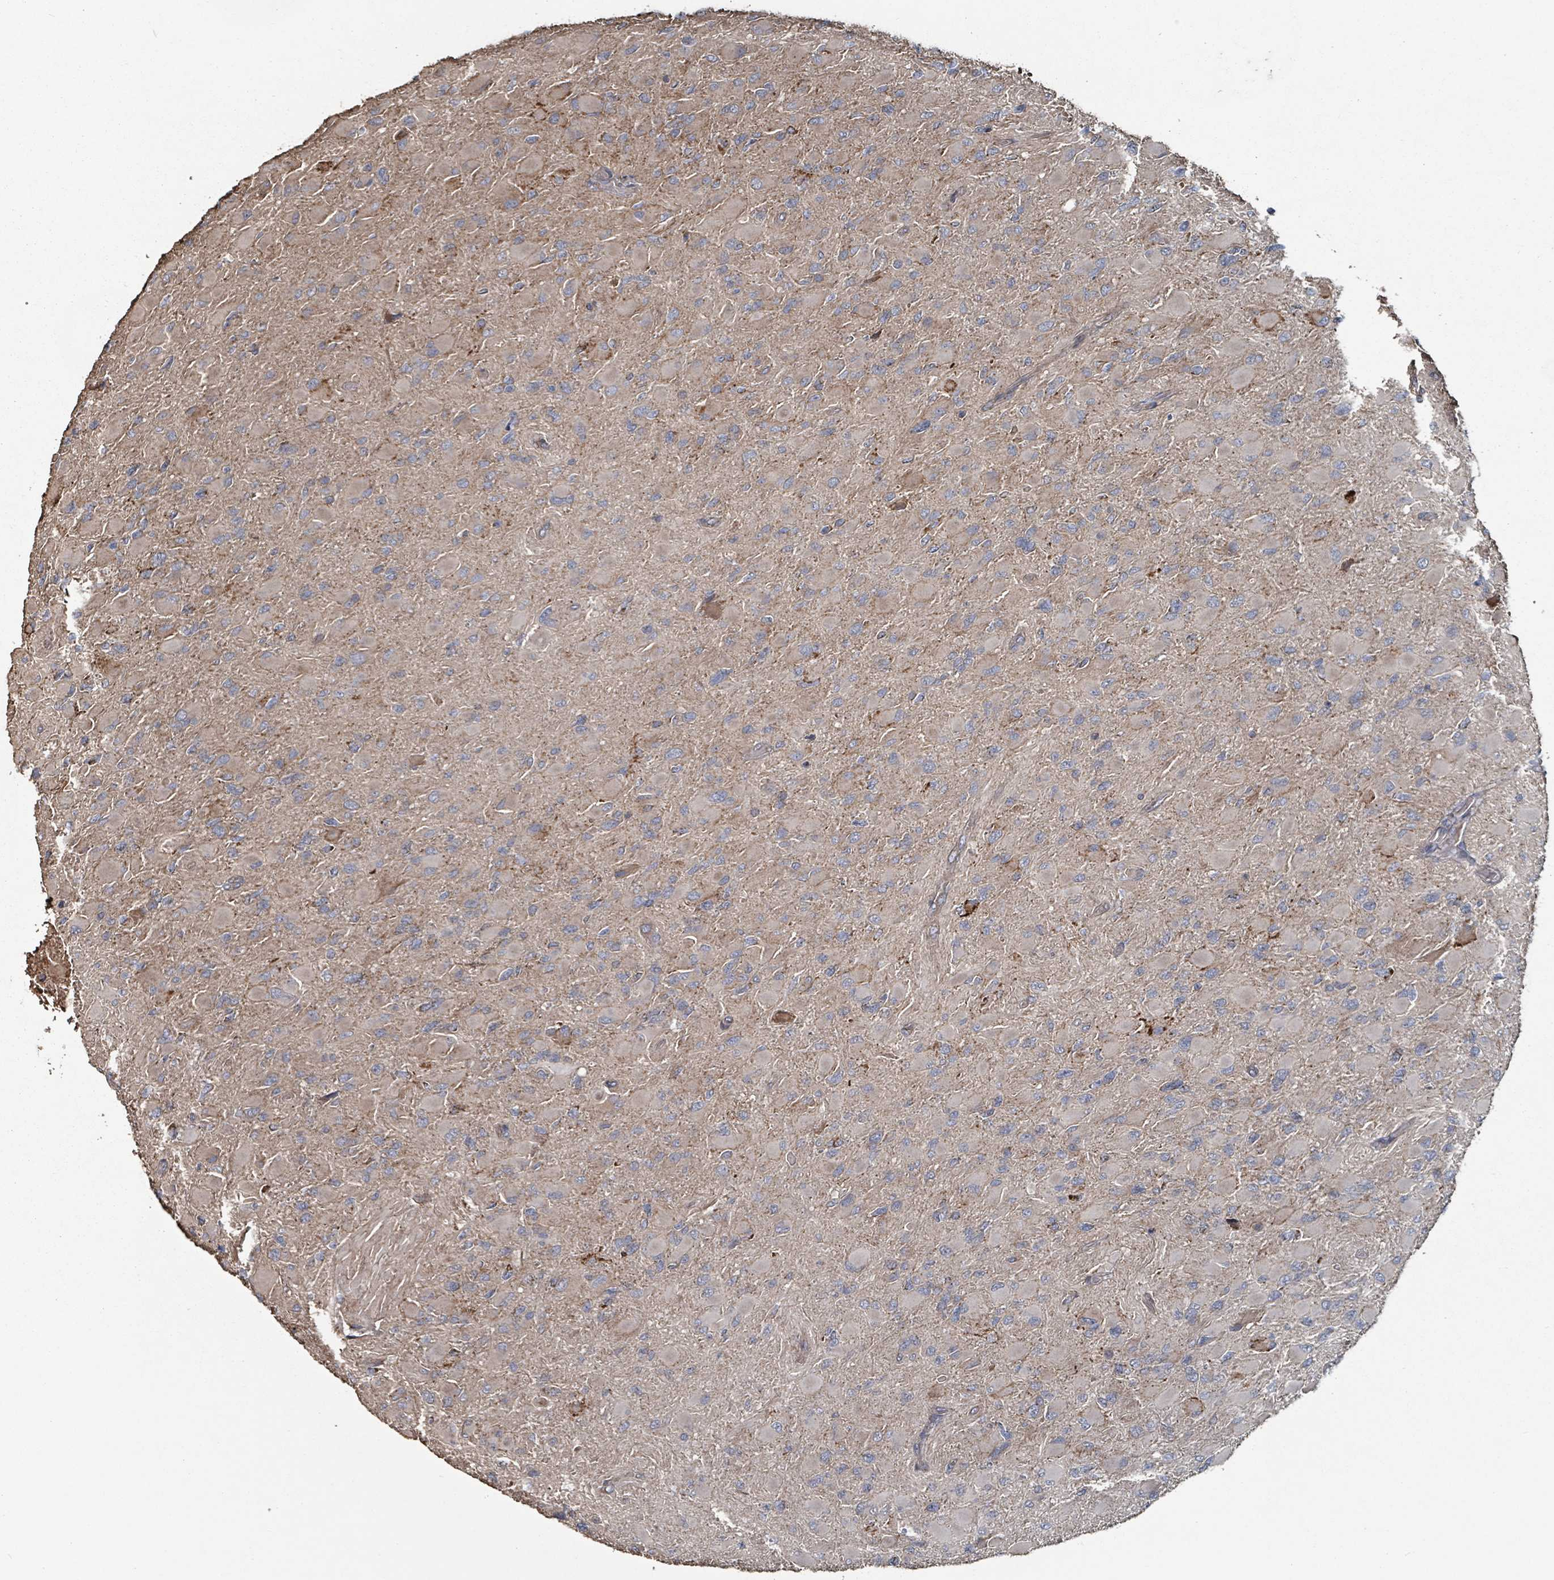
{"staining": {"intensity": "weak", "quantity": "<25%", "location": "cytoplasmic/membranous"}, "tissue": "glioma", "cell_type": "Tumor cells", "image_type": "cancer", "snomed": [{"axis": "morphology", "description": "Glioma, malignant, High grade"}, {"axis": "topography", "description": "Cerebral cortex"}], "caption": "Immunohistochemistry of human glioma reveals no staining in tumor cells. (Immunohistochemistry, brightfield microscopy, high magnification).", "gene": "MRPL4", "patient": {"sex": "female", "age": 36}}